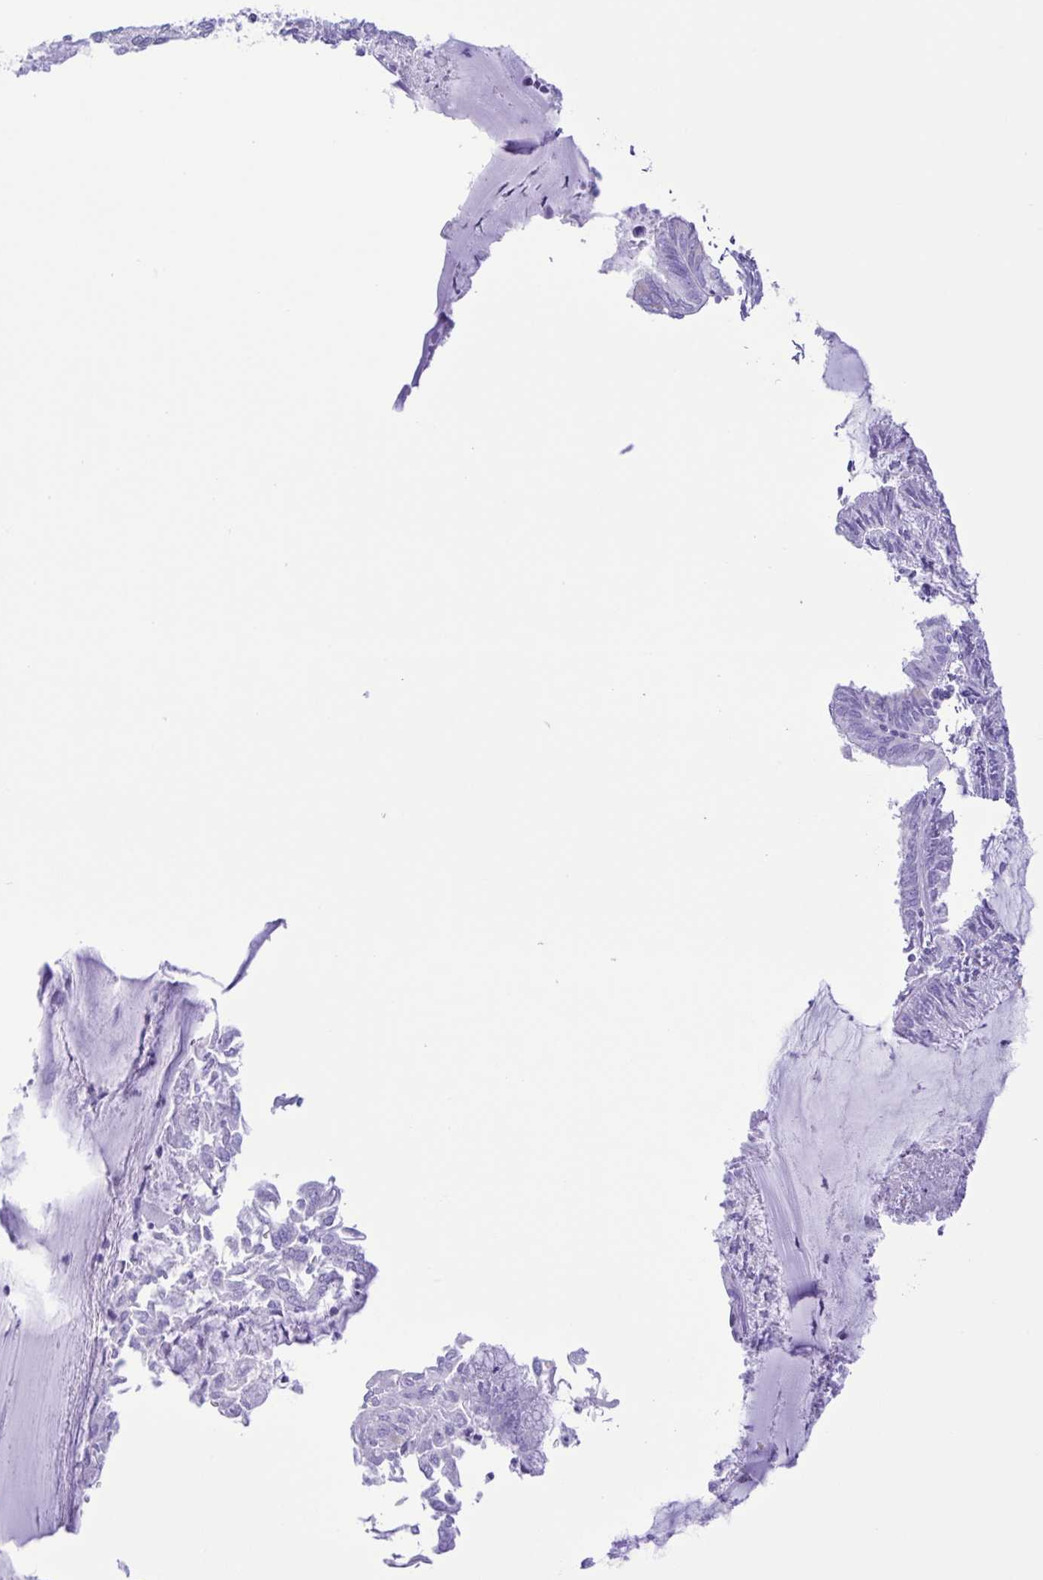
{"staining": {"intensity": "negative", "quantity": "none", "location": "none"}, "tissue": "endometrial cancer", "cell_type": "Tumor cells", "image_type": "cancer", "snomed": [{"axis": "morphology", "description": "Carcinoma, NOS"}, {"axis": "topography", "description": "Endometrium"}], "caption": "A high-resolution image shows IHC staining of endometrial carcinoma, which demonstrates no significant staining in tumor cells. Nuclei are stained in blue.", "gene": "ERP27", "patient": {"sex": "female", "age": 62}}